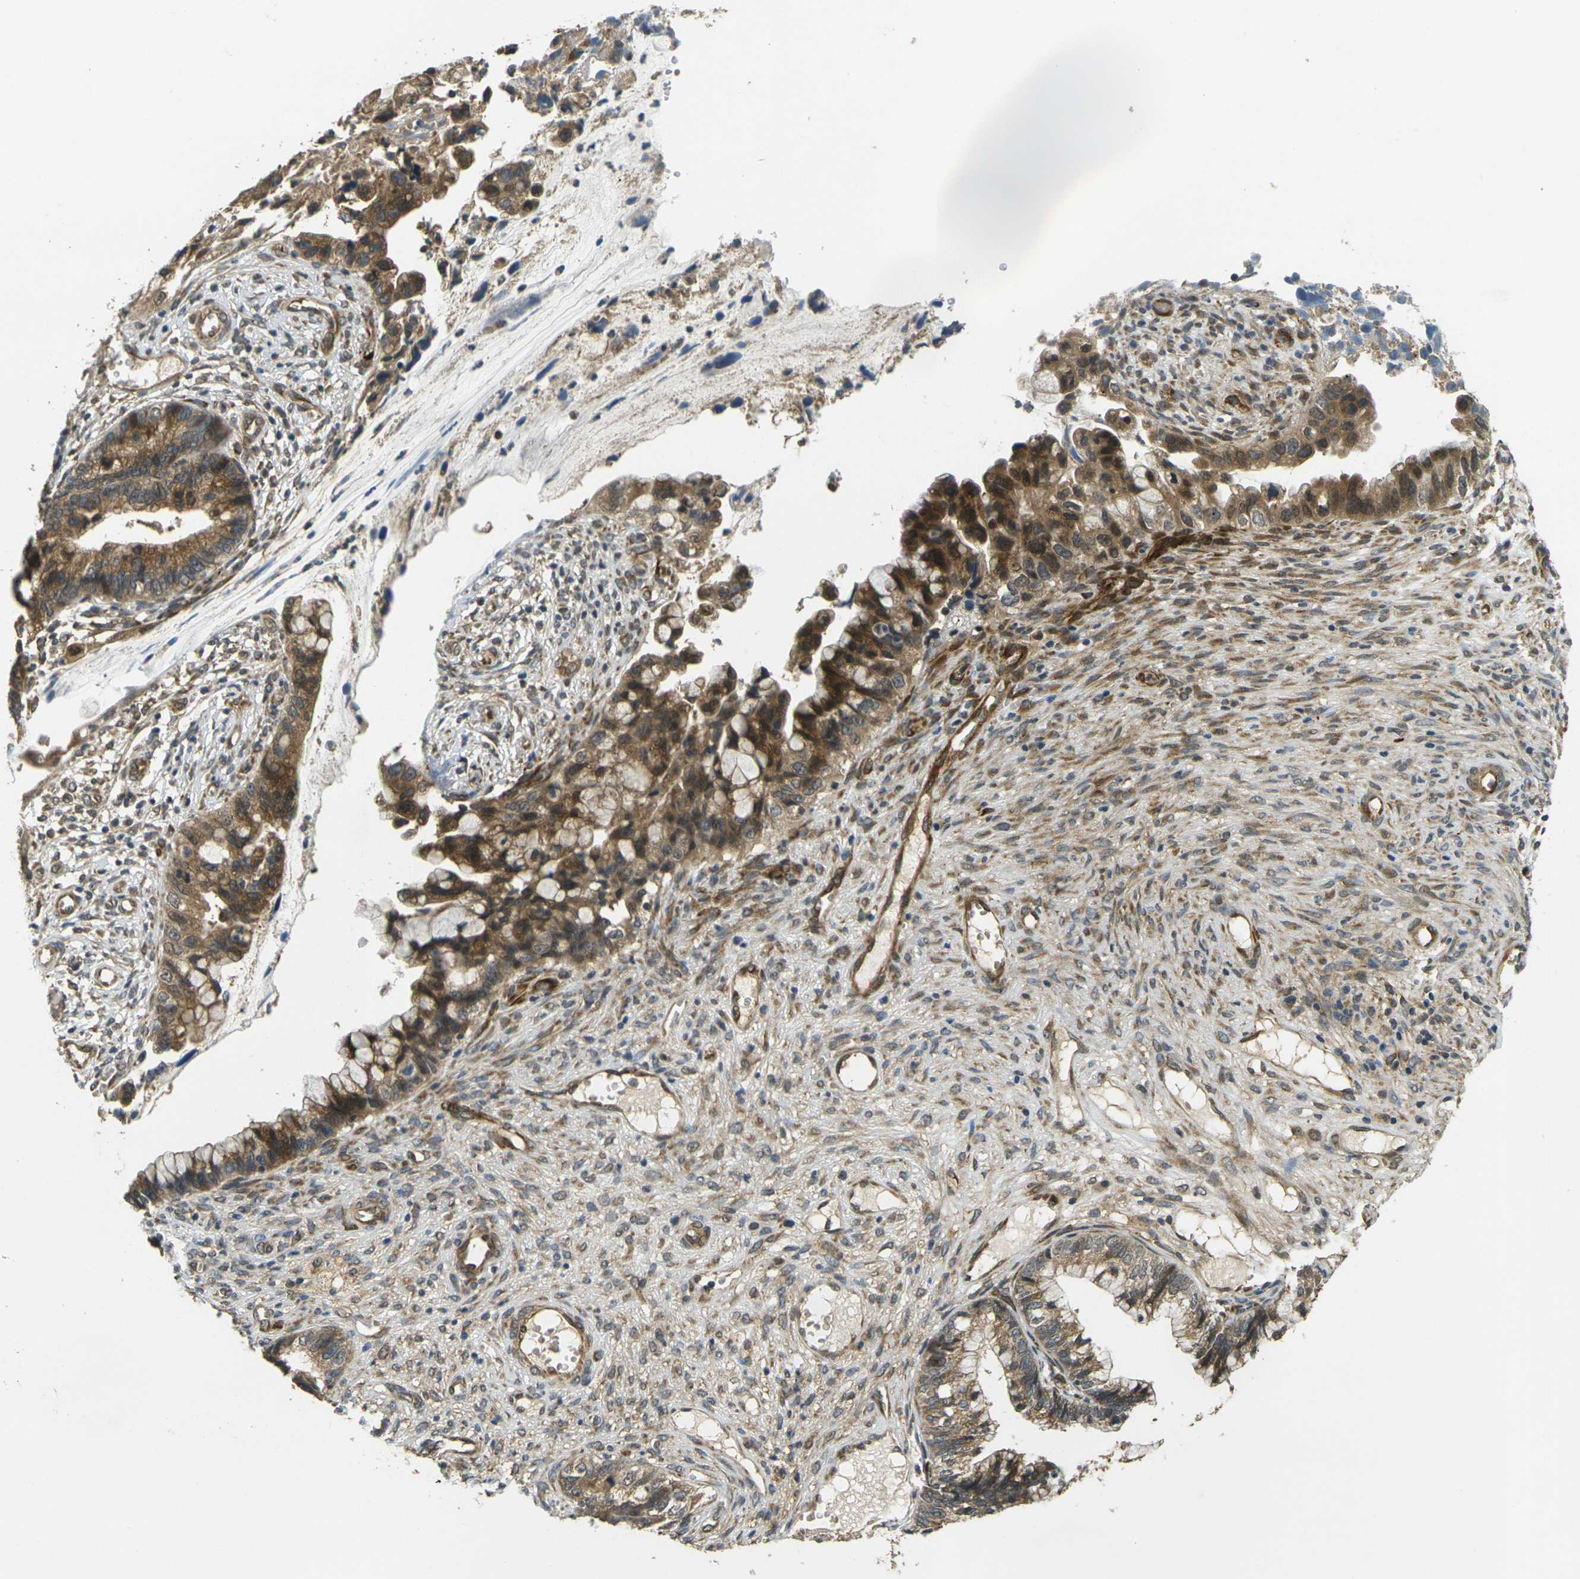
{"staining": {"intensity": "moderate", "quantity": ">75%", "location": "cytoplasmic/membranous"}, "tissue": "cervical cancer", "cell_type": "Tumor cells", "image_type": "cancer", "snomed": [{"axis": "morphology", "description": "Adenocarcinoma, NOS"}, {"axis": "topography", "description": "Cervix"}], "caption": "A micrograph of human cervical cancer (adenocarcinoma) stained for a protein shows moderate cytoplasmic/membranous brown staining in tumor cells.", "gene": "FUT11", "patient": {"sex": "female", "age": 44}}